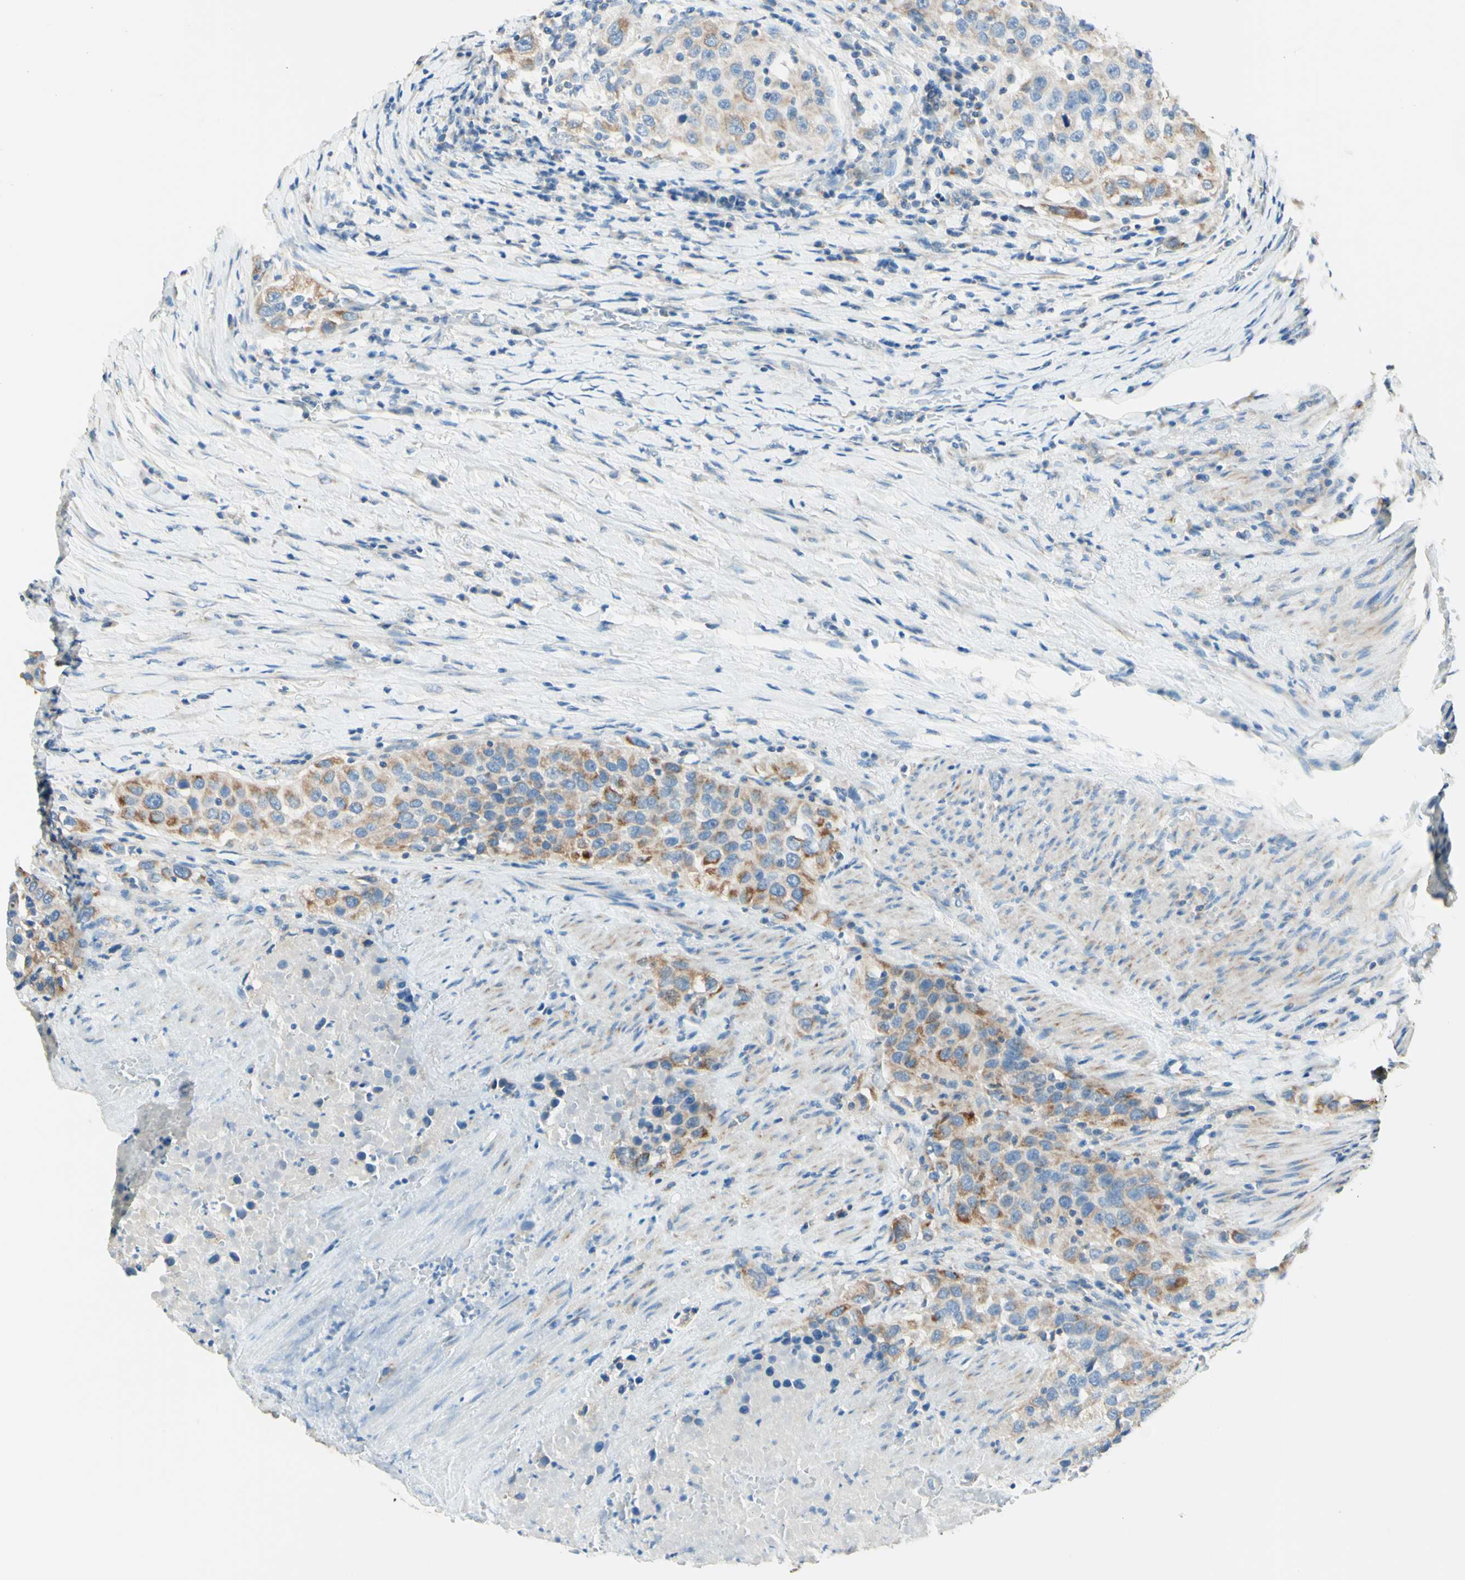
{"staining": {"intensity": "moderate", "quantity": "<25%", "location": "cytoplasmic/membranous"}, "tissue": "urothelial cancer", "cell_type": "Tumor cells", "image_type": "cancer", "snomed": [{"axis": "morphology", "description": "Urothelial carcinoma, High grade"}, {"axis": "topography", "description": "Urinary bladder"}], "caption": "A histopathology image of human high-grade urothelial carcinoma stained for a protein shows moderate cytoplasmic/membranous brown staining in tumor cells.", "gene": "ARMC10", "patient": {"sex": "female", "age": 80}}